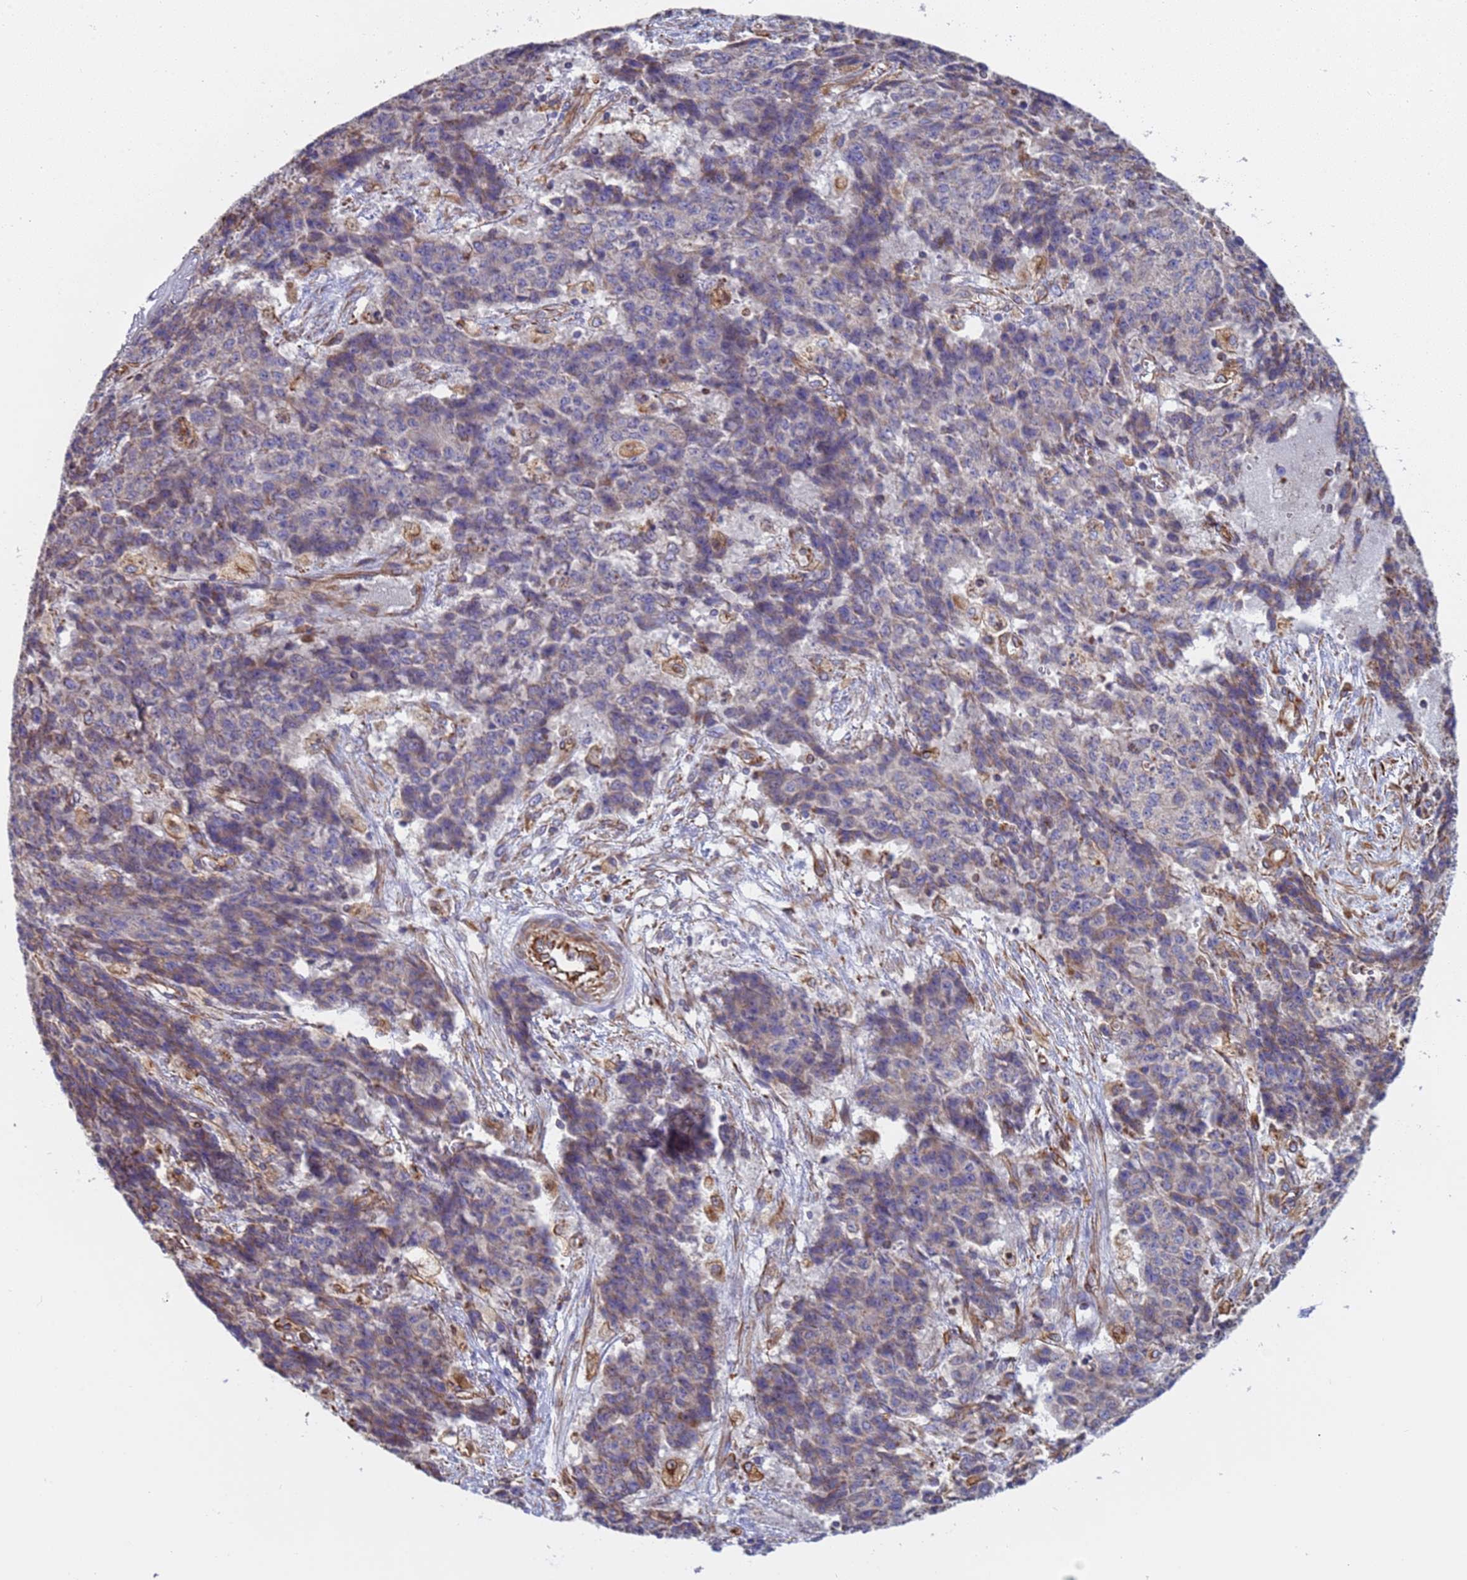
{"staining": {"intensity": "weak", "quantity": "<25%", "location": "cytoplasmic/membranous"}, "tissue": "ovarian cancer", "cell_type": "Tumor cells", "image_type": "cancer", "snomed": [{"axis": "morphology", "description": "Carcinoma, endometroid"}, {"axis": "topography", "description": "Ovary"}], "caption": "High magnification brightfield microscopy of ovarian cancer stained with DAB (brown) and counterstained with hematoxylin (blue): tumor cells show no significant staining.", "gene": "NUDT12", "patient": {"sex": "female", "age": 42}}